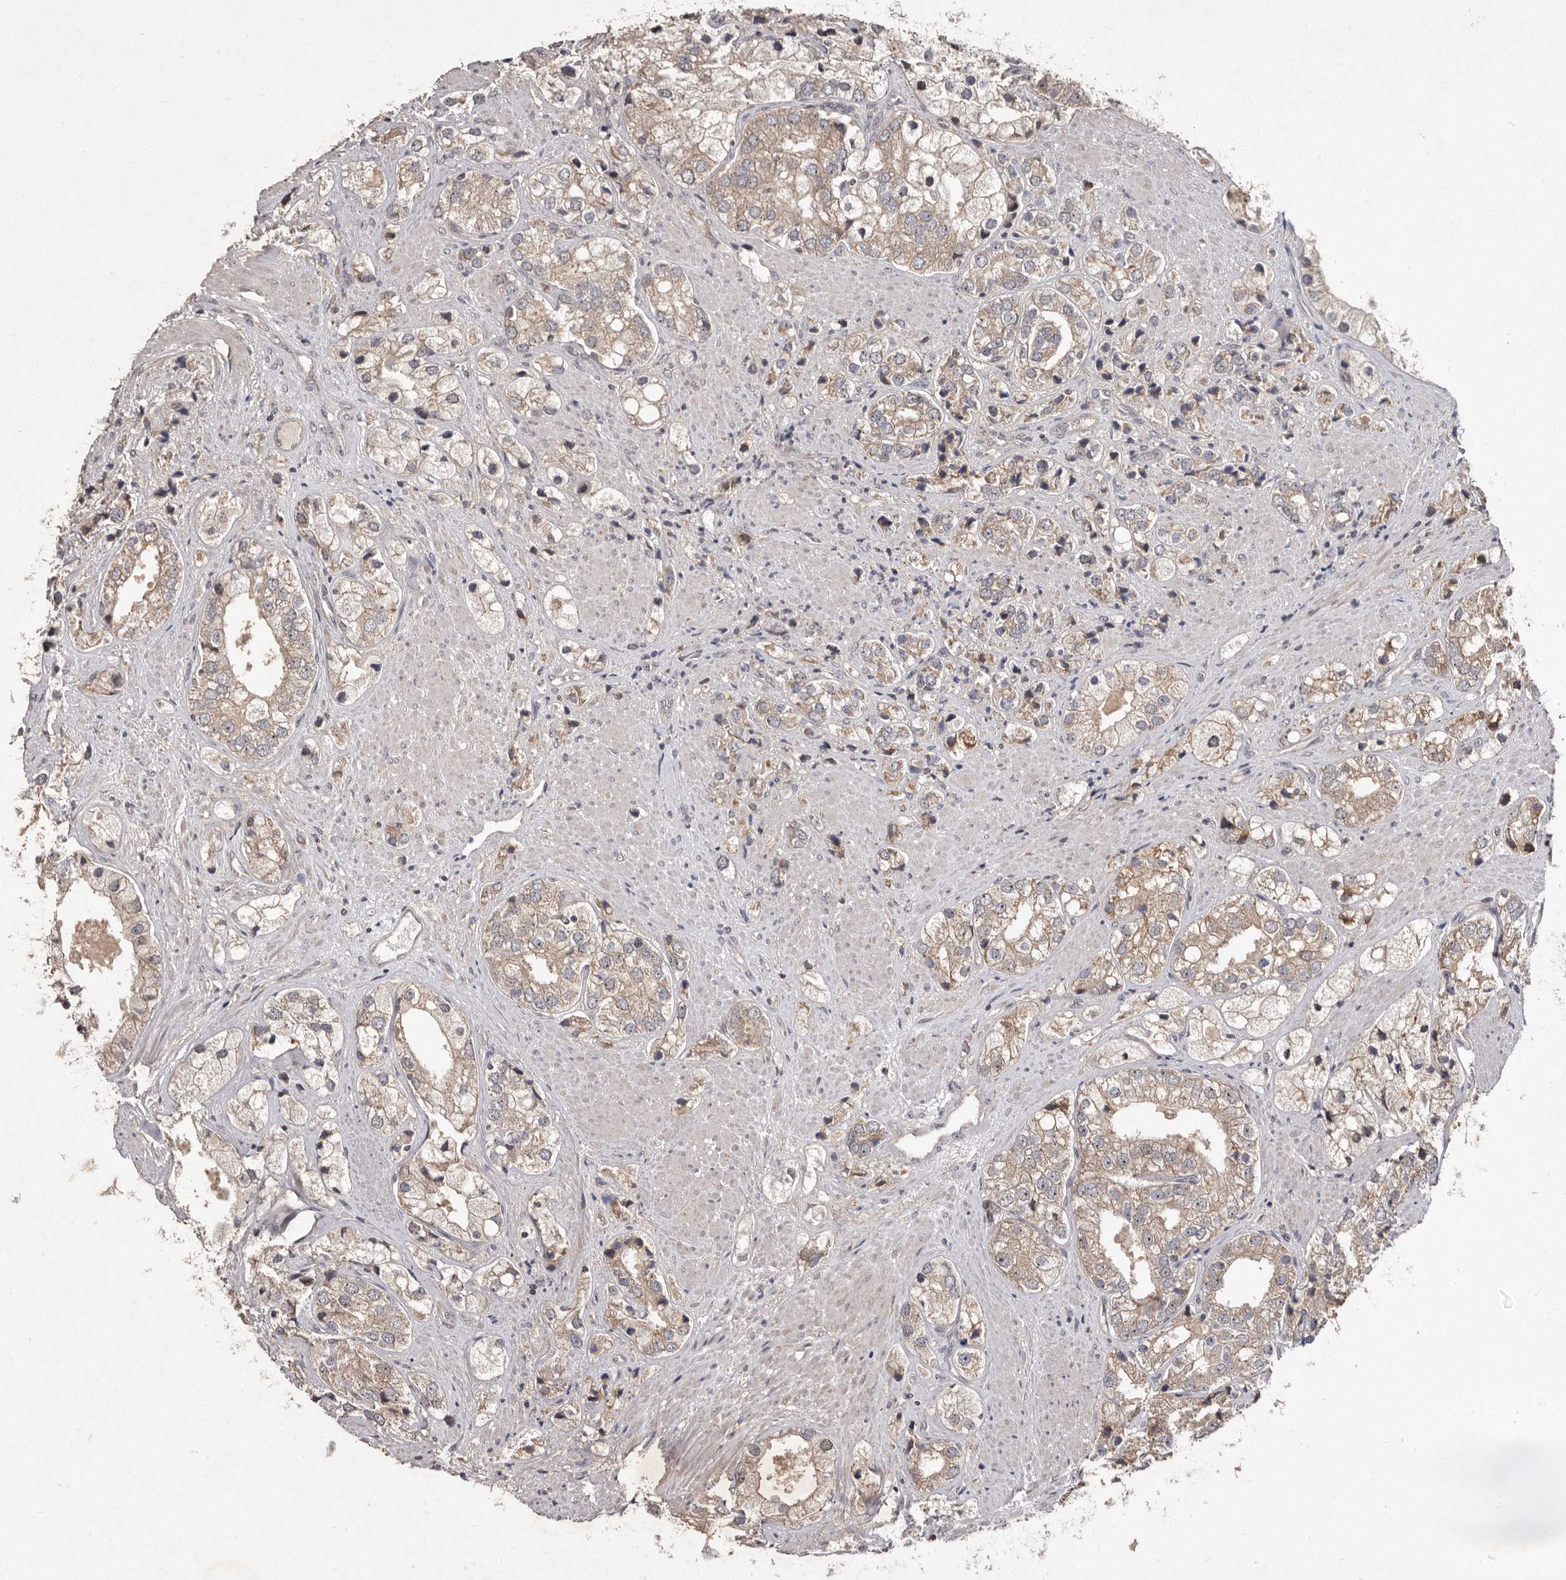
{"staining": {"intensity": "weak", "quantity": ">75%", "location": "cytoplasmic/membranous"}, "tissue": "prostate cancer", "cell_type": "Tumor cells", "image_type": "cancer", "snomed": [{"axis": "morphology", "description": "Adenocarcinoma, High grade"}, {"axis": "topography", "description": "Prostate"}], "caption": "Human prostate high-grade adenocarcinoma stained for a protein (brown) exhibits weak cytoplasmic/membranous positive positivity in about >75% of tumor cells.", "gene": "FLAD1", "patient": {"sex": "male", "age": 50}}